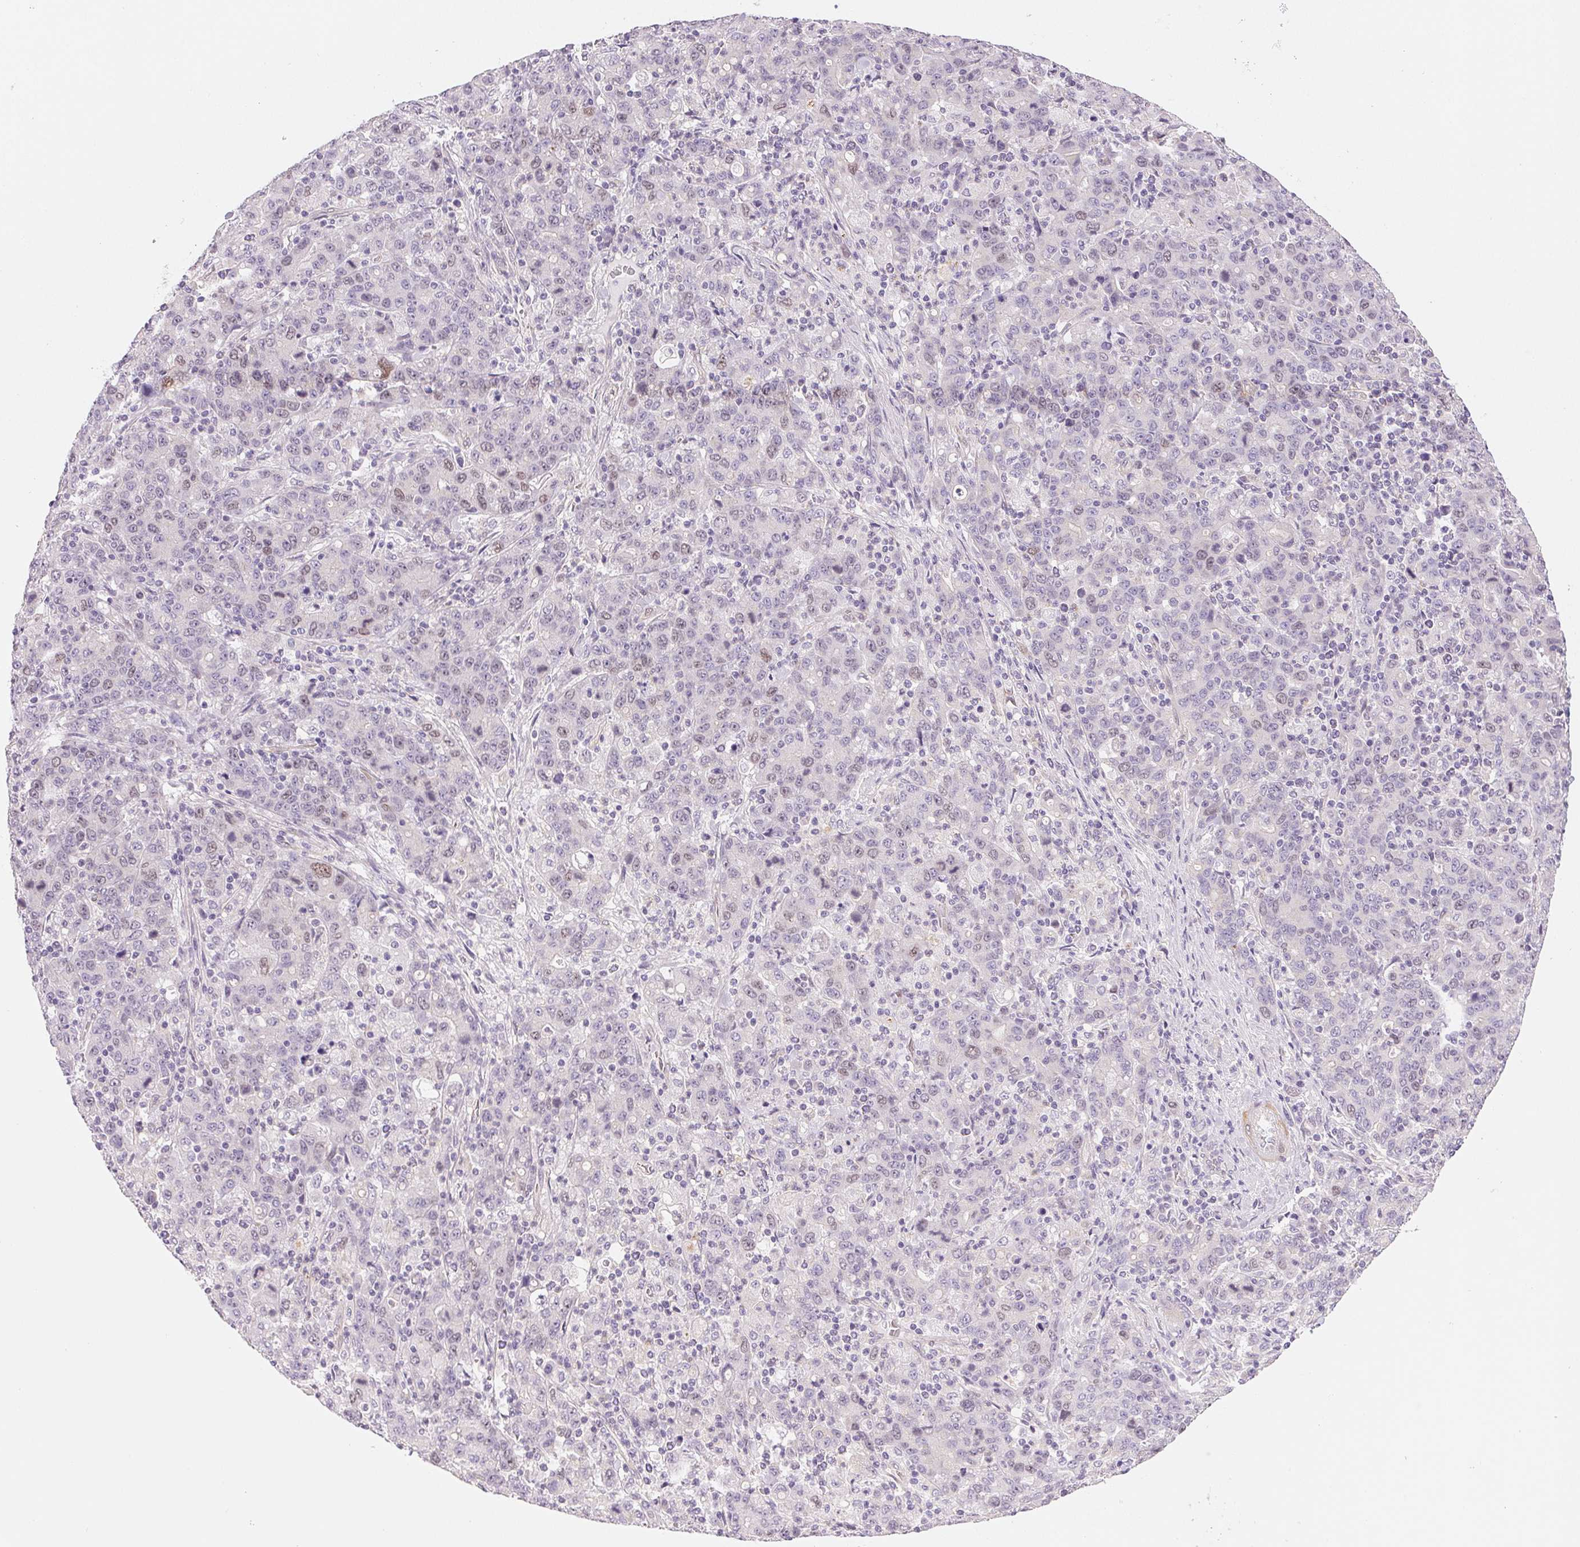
{"staining": {"intensity": "weak", "quantity": "<25%", "location": "nuclear"}, "tissue": "stomach cancer", "cell_type": "Tumor cells", "image_type": "cancer", "snomed": [{"axis": "morphology", "description": "Adenocarcinoma, NOS"}, {"axis": "topography", "description": "Stomach, upper"}], "caption": "Immunohistochemistry photomicrograph of neoplastic tissue: stomach cancer stained with DAB (3,3'-diaminobenzidine) displays no significant protein expression in tumor cells.", "gene": "SMTN", "patient": {"sex": "male", "age": 69}}